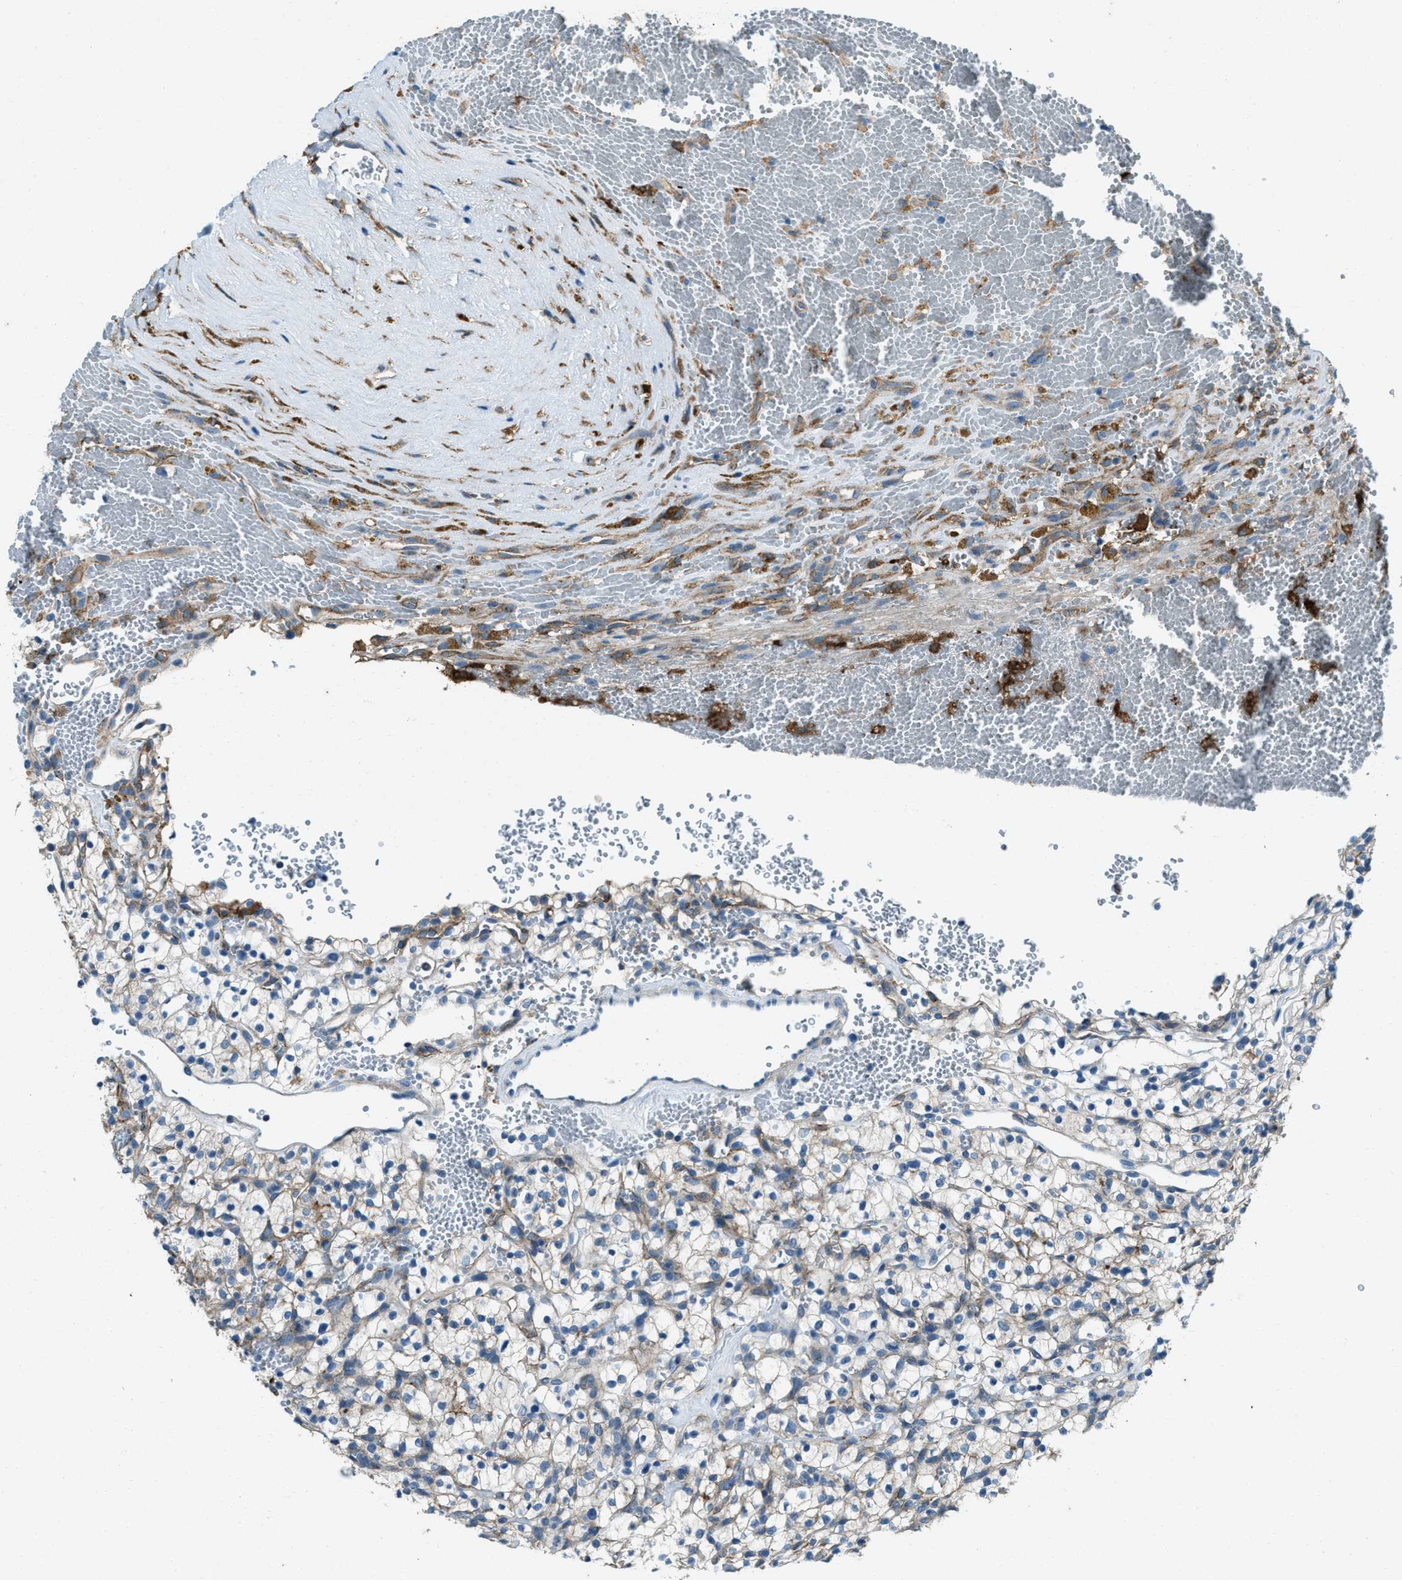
{"staining": {"intensity": "weak", "quantity": "25%-75%", "location": "cytoplasmic/membranous"}, "tissue": "renal cancer", "cell_type": "Tumor cells", "image_type": "cancer", "snomed": [{"axis": "morphology", "description": "Adenocarcinoma, NOS"}, {"axis": "topography", "description": "Kidney"}], "caption": "The immunohistochemical stain labels weak cytoplasmic/membranous staining in tumor cells of renal cancer (adenocarcinoma) tissue.", "gene": "SVIL", "patient": {"sex": "female", "age": 57}}